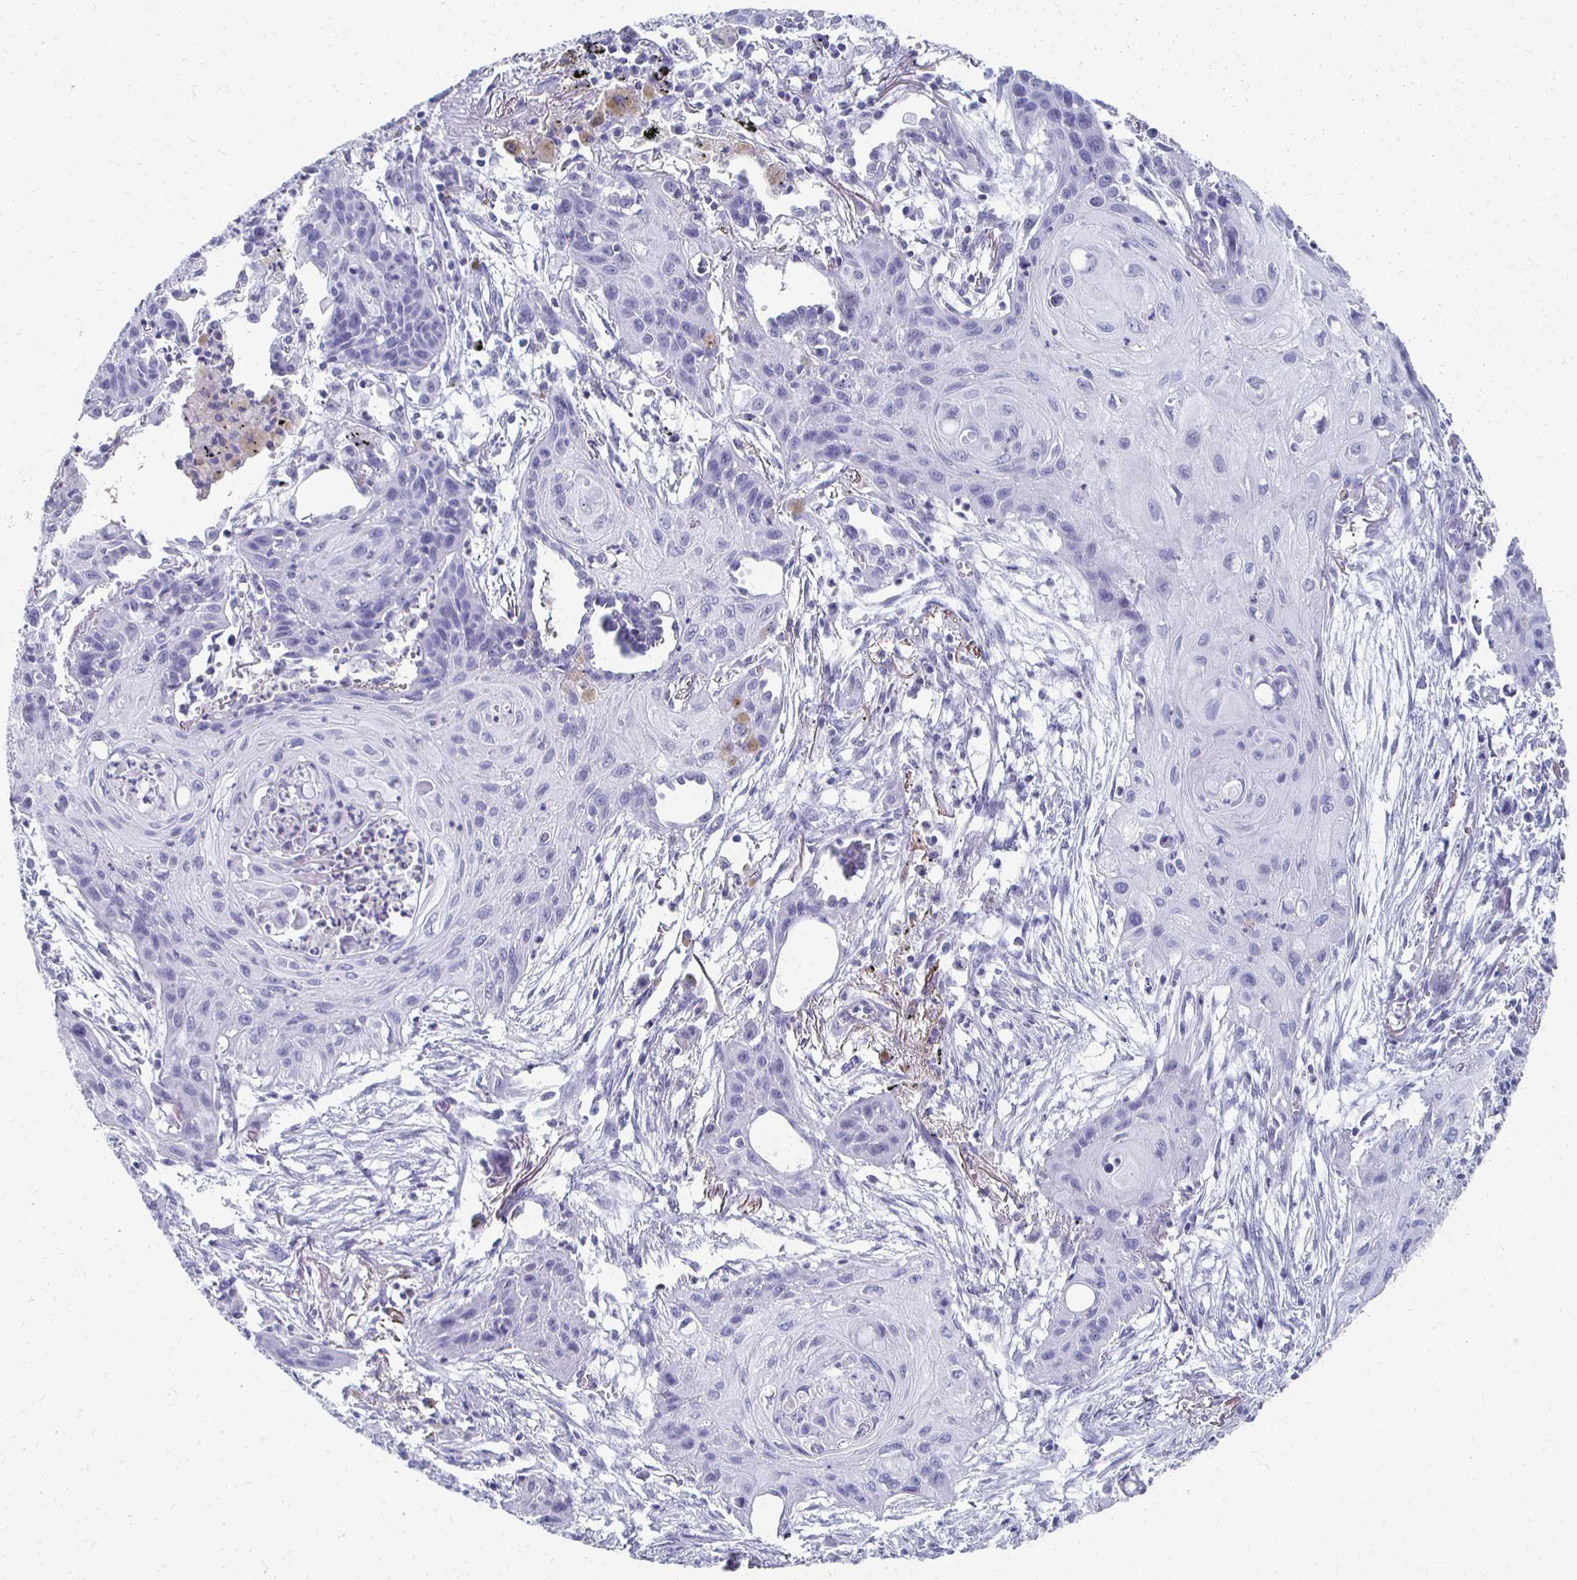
{"staining": {"intensity": "negative", "quantity": "none", "location": "none"}, "tissue": "lung cancer", "cell_type": "Tumor cells", "image_type": "cancer", "snomed": [{"axis": "morphology", "description": "Squamous cell carcinoma, NOS"}, {"axis": "topography", "description": "Lung"}], "caption": "The immunohistochemistry (IHC) histopathology image has no significant staining in tumor cells of lung cancer (squamous cell carcinoma) tissue. (DAB (3,3'-diaminobenzidine) immunohistochemistry, high magnification).", "gene": "CXCR2", "patient": {"sex": "male", "age": 71}}